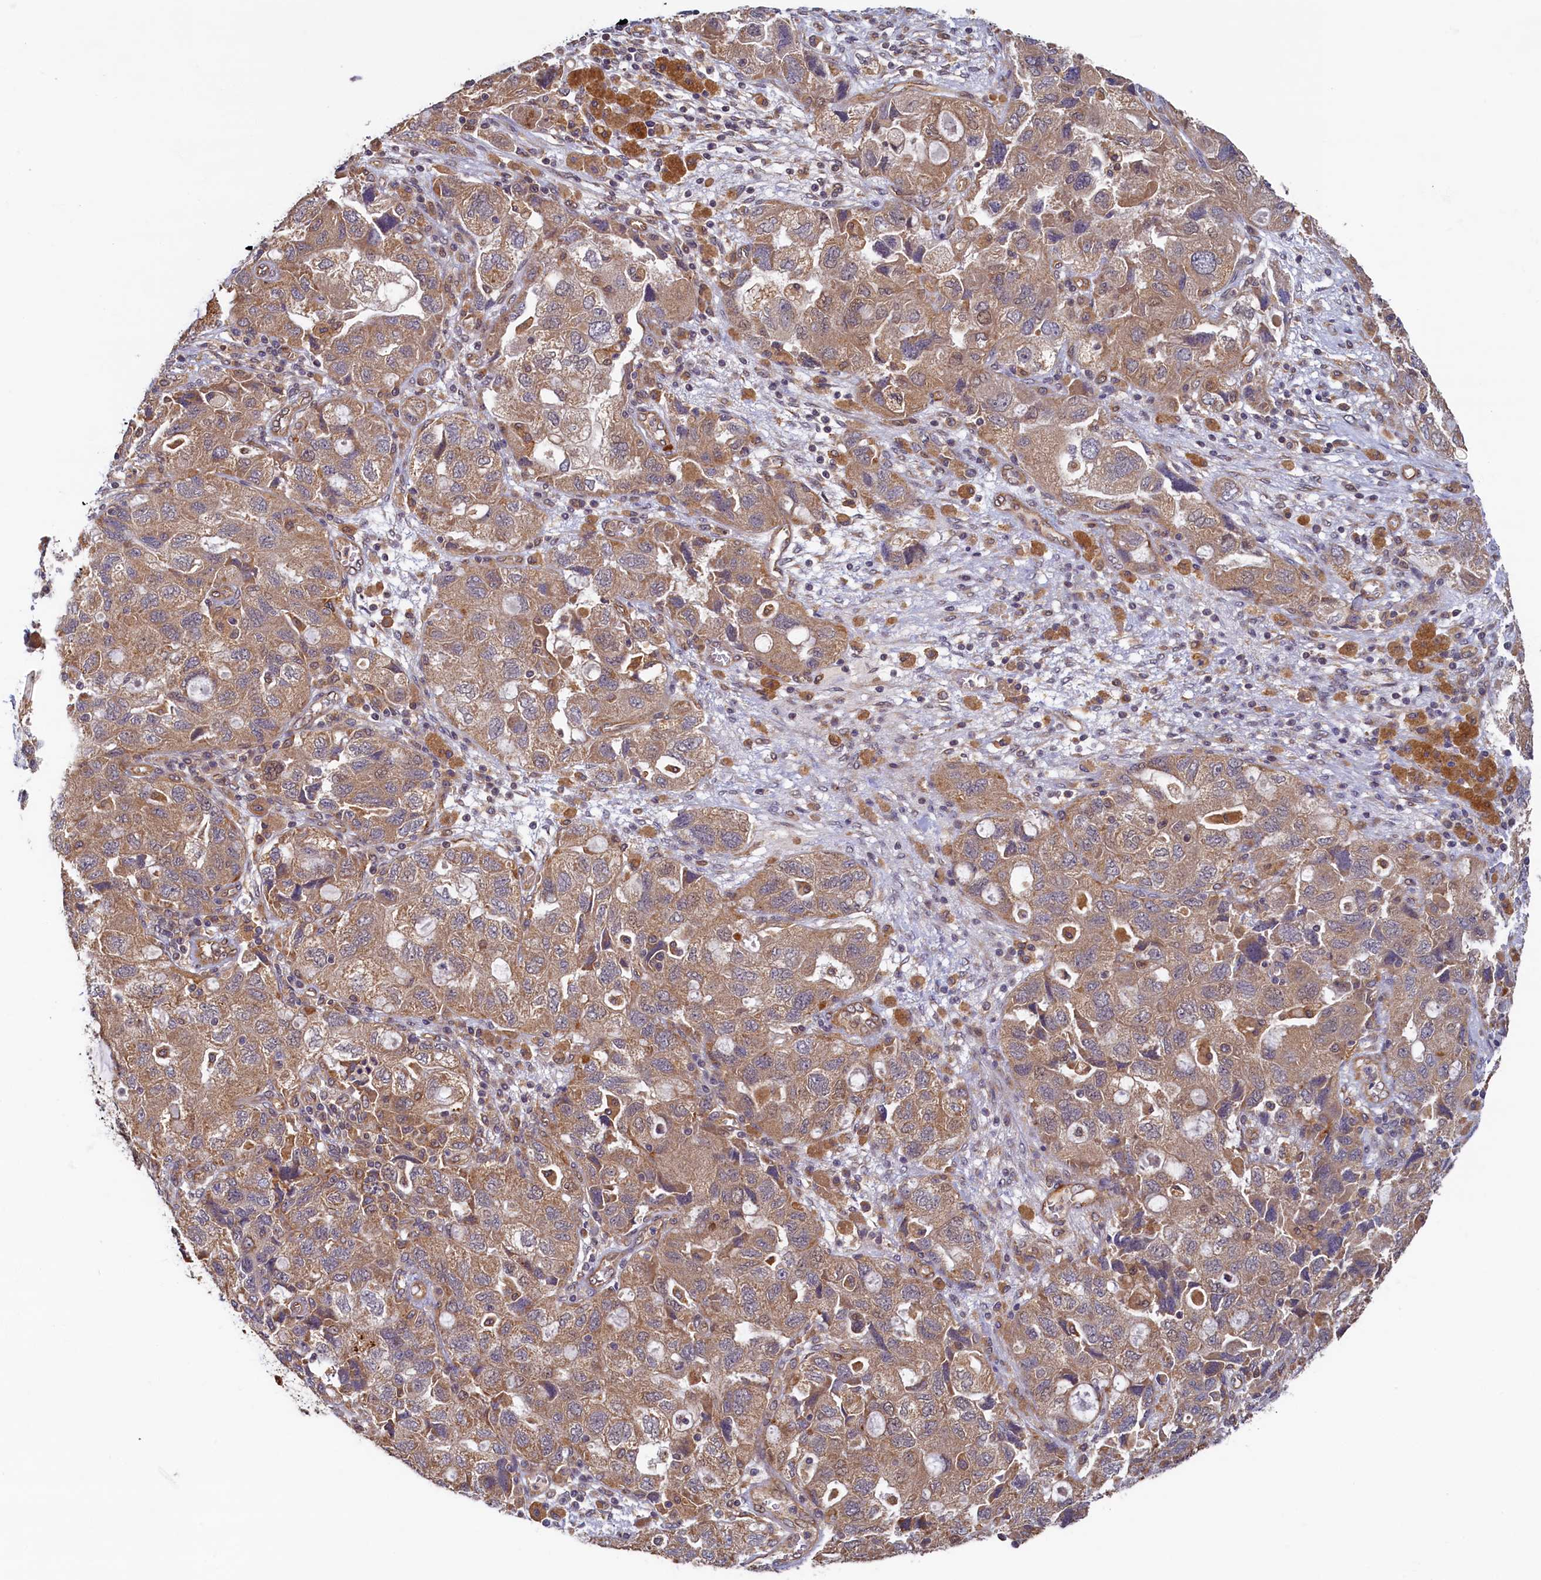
{"staining": {"intensity": "moderate", "quantity": ">75%", "location": "cytoplasmic/membranous"}, "tissue": "ovarian cancer", "cell_type": "Tumor cells", "image_type": "cancer", "snomed": [{"axis": "morphology", "description": "Carcinoma, NOS"}, {"axis": "morphology", "description": "Cystadenocarcinoma, serous, NOS"}, {"axis": "topography", "description": "Ovary"}], "caption": "This is a histology image of immunohistochemistry staining of ovarian carcinoma, which shows moderate positivity in the cytoplasmic/membranous of tumor cells.", "gene": "STX12", "patient": {"sex": "female", "age": 69}}